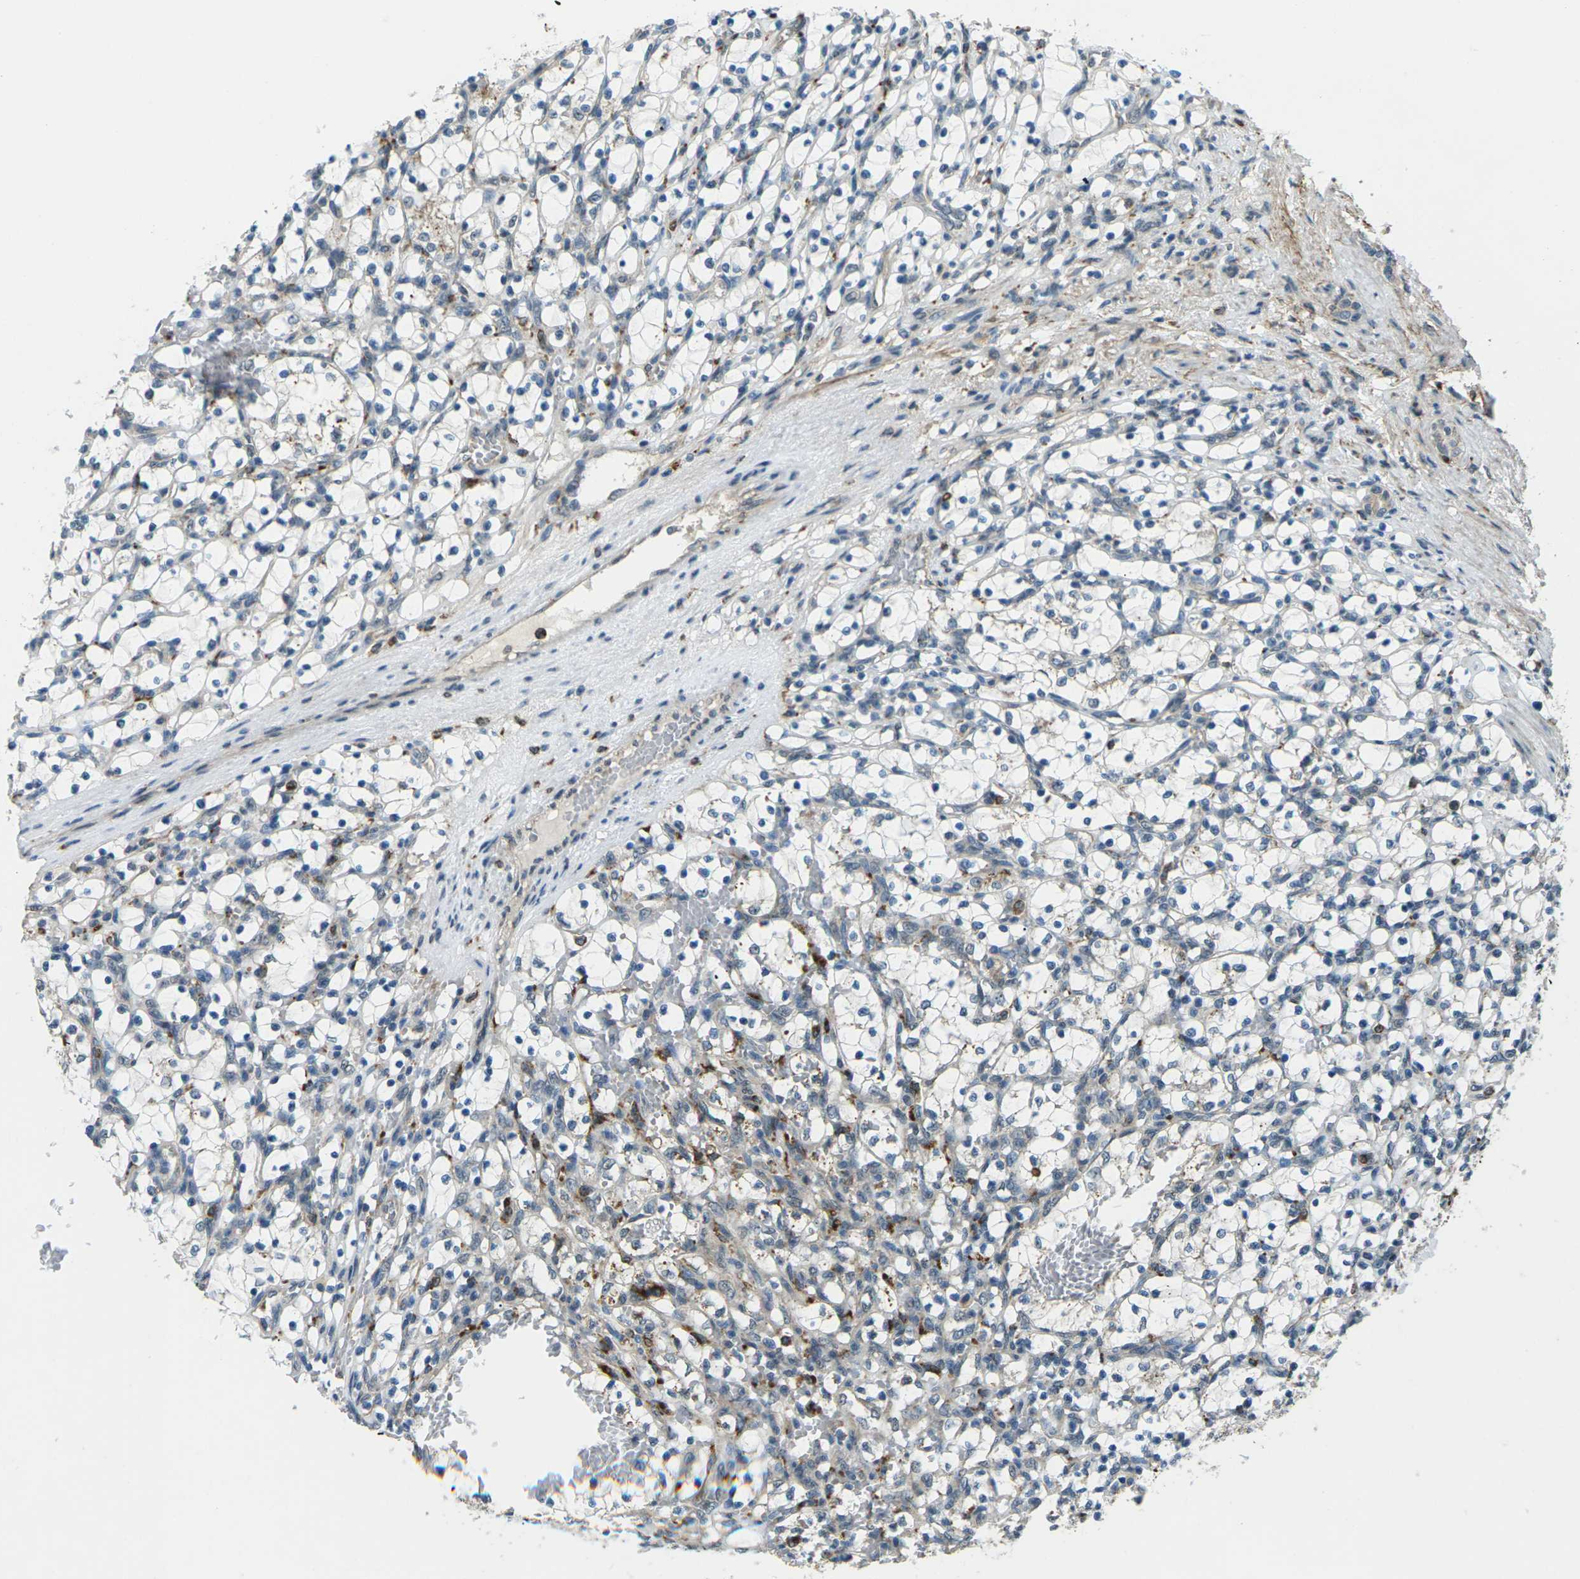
{"staining": {"intensity": "negative", "quantity": "none", "location": "none"}, "tissue": "renal cancer", "cell_type": "Tumor cells", "image_type": "cancer", "snomed": [{"axis": "morphology", "description": "Adenocarcinoma, NOS"}, {"axis": "topography", "description": "Kidney"}], "caption": "IHC micrograph of neoplastic tissue: human renal cancer stained with DAB (3,3'-diaminobenzidine) demonstrates no significant protein expression in tumor cells.", "gene": "SLC31A2", "patient": {"sex": "female", "age": 69}}